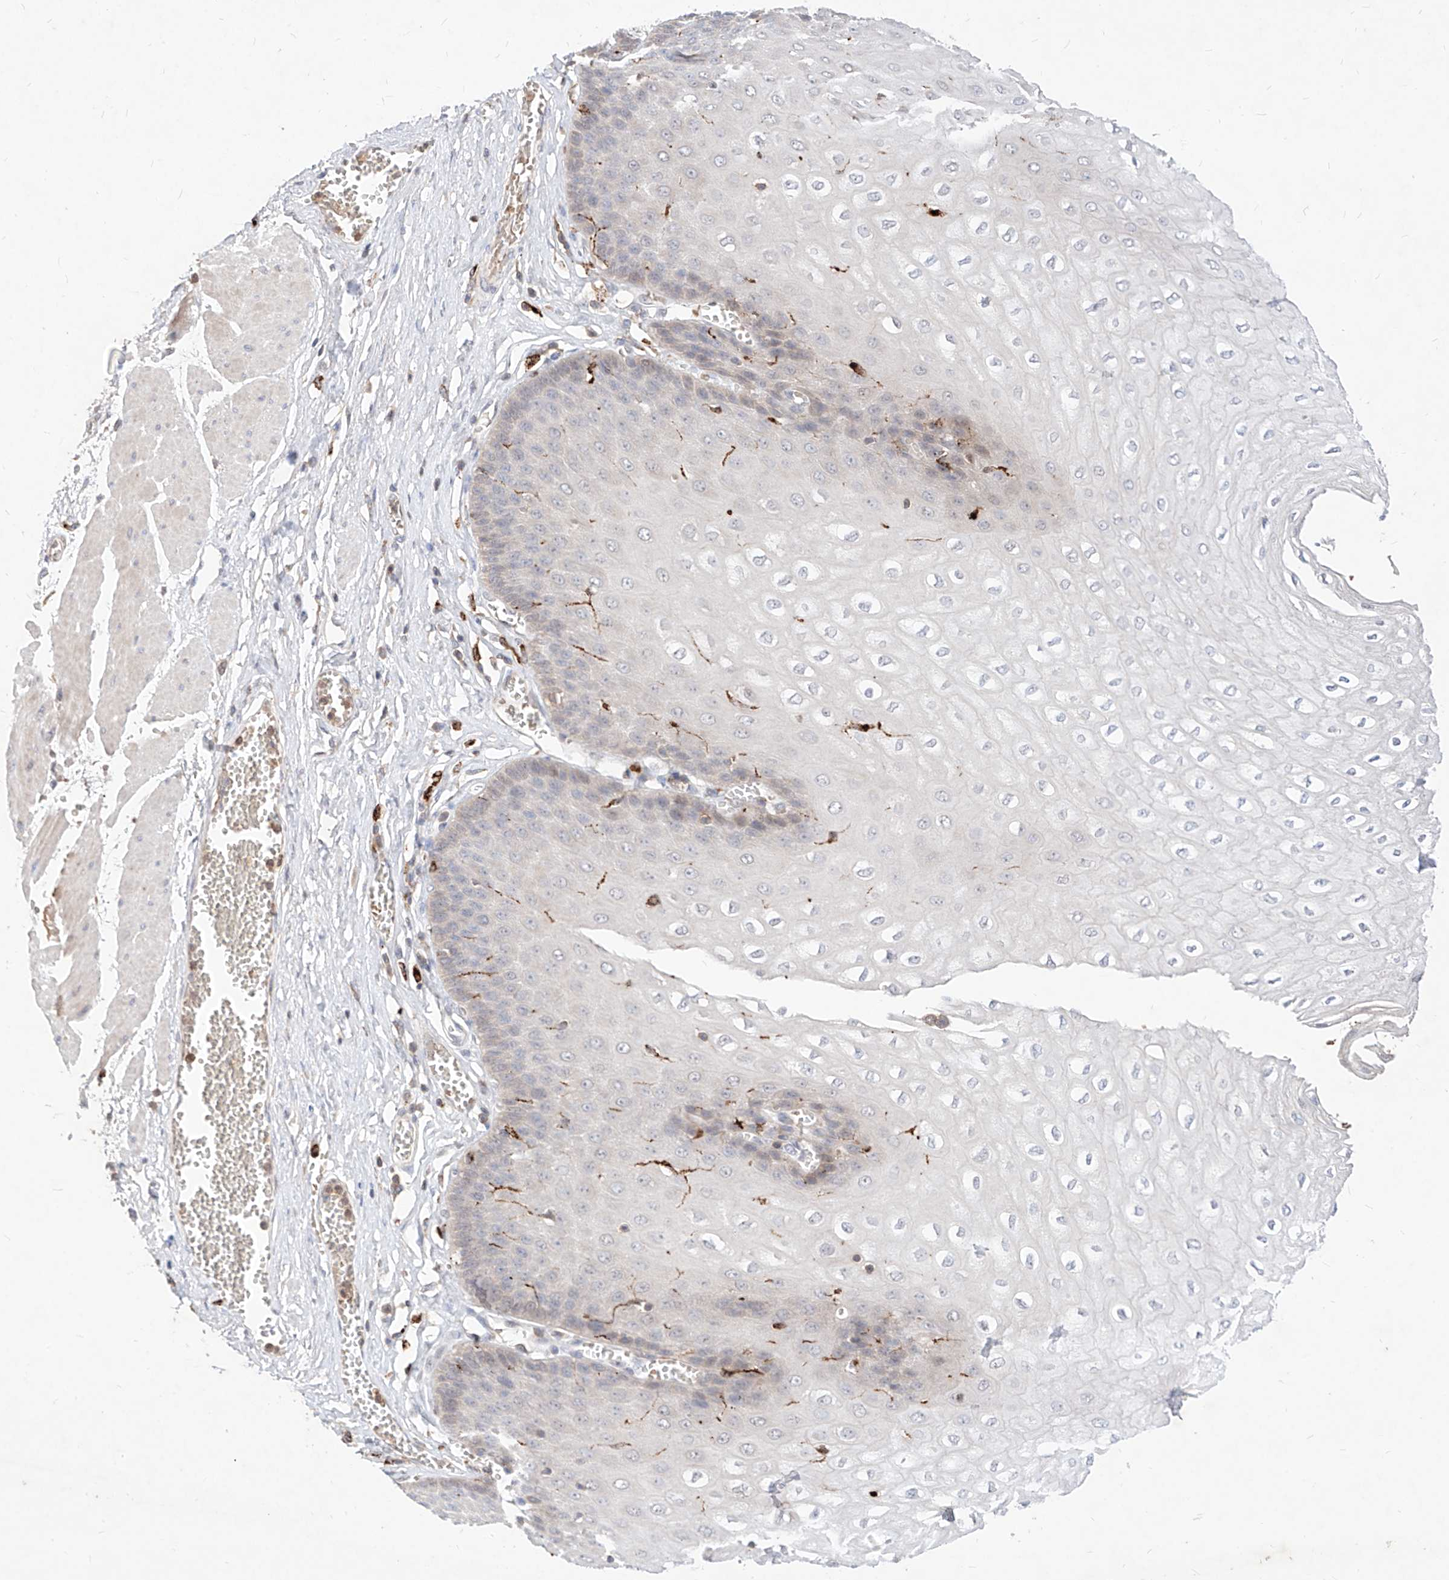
{"staining": {"intensity": "weak", "quantity": "25%-75%", "location": "cytoplasmic/membranous"}, "tissue": "esophagus", "cell_type": "Squamous epithelial cells", "image_type": "normal", "snomed": [{"axis": "morphology", "description": "Normal tissue, NOS"}, {"axis": "topography", "description": "Esophagus"}], "caption": "Immunohistochemistry photomicrograph of unremarkable esophagus: esophagus stained using immunohistochemistry shows low levels of weak protein expression localized specifically in the cytoplasmic/membranous of squamous epithelial cells, appearing as a cytoplasmic/membranous brown color.", "gene": "TSNAX", "patient": {"sex": "male", "age": 60}}